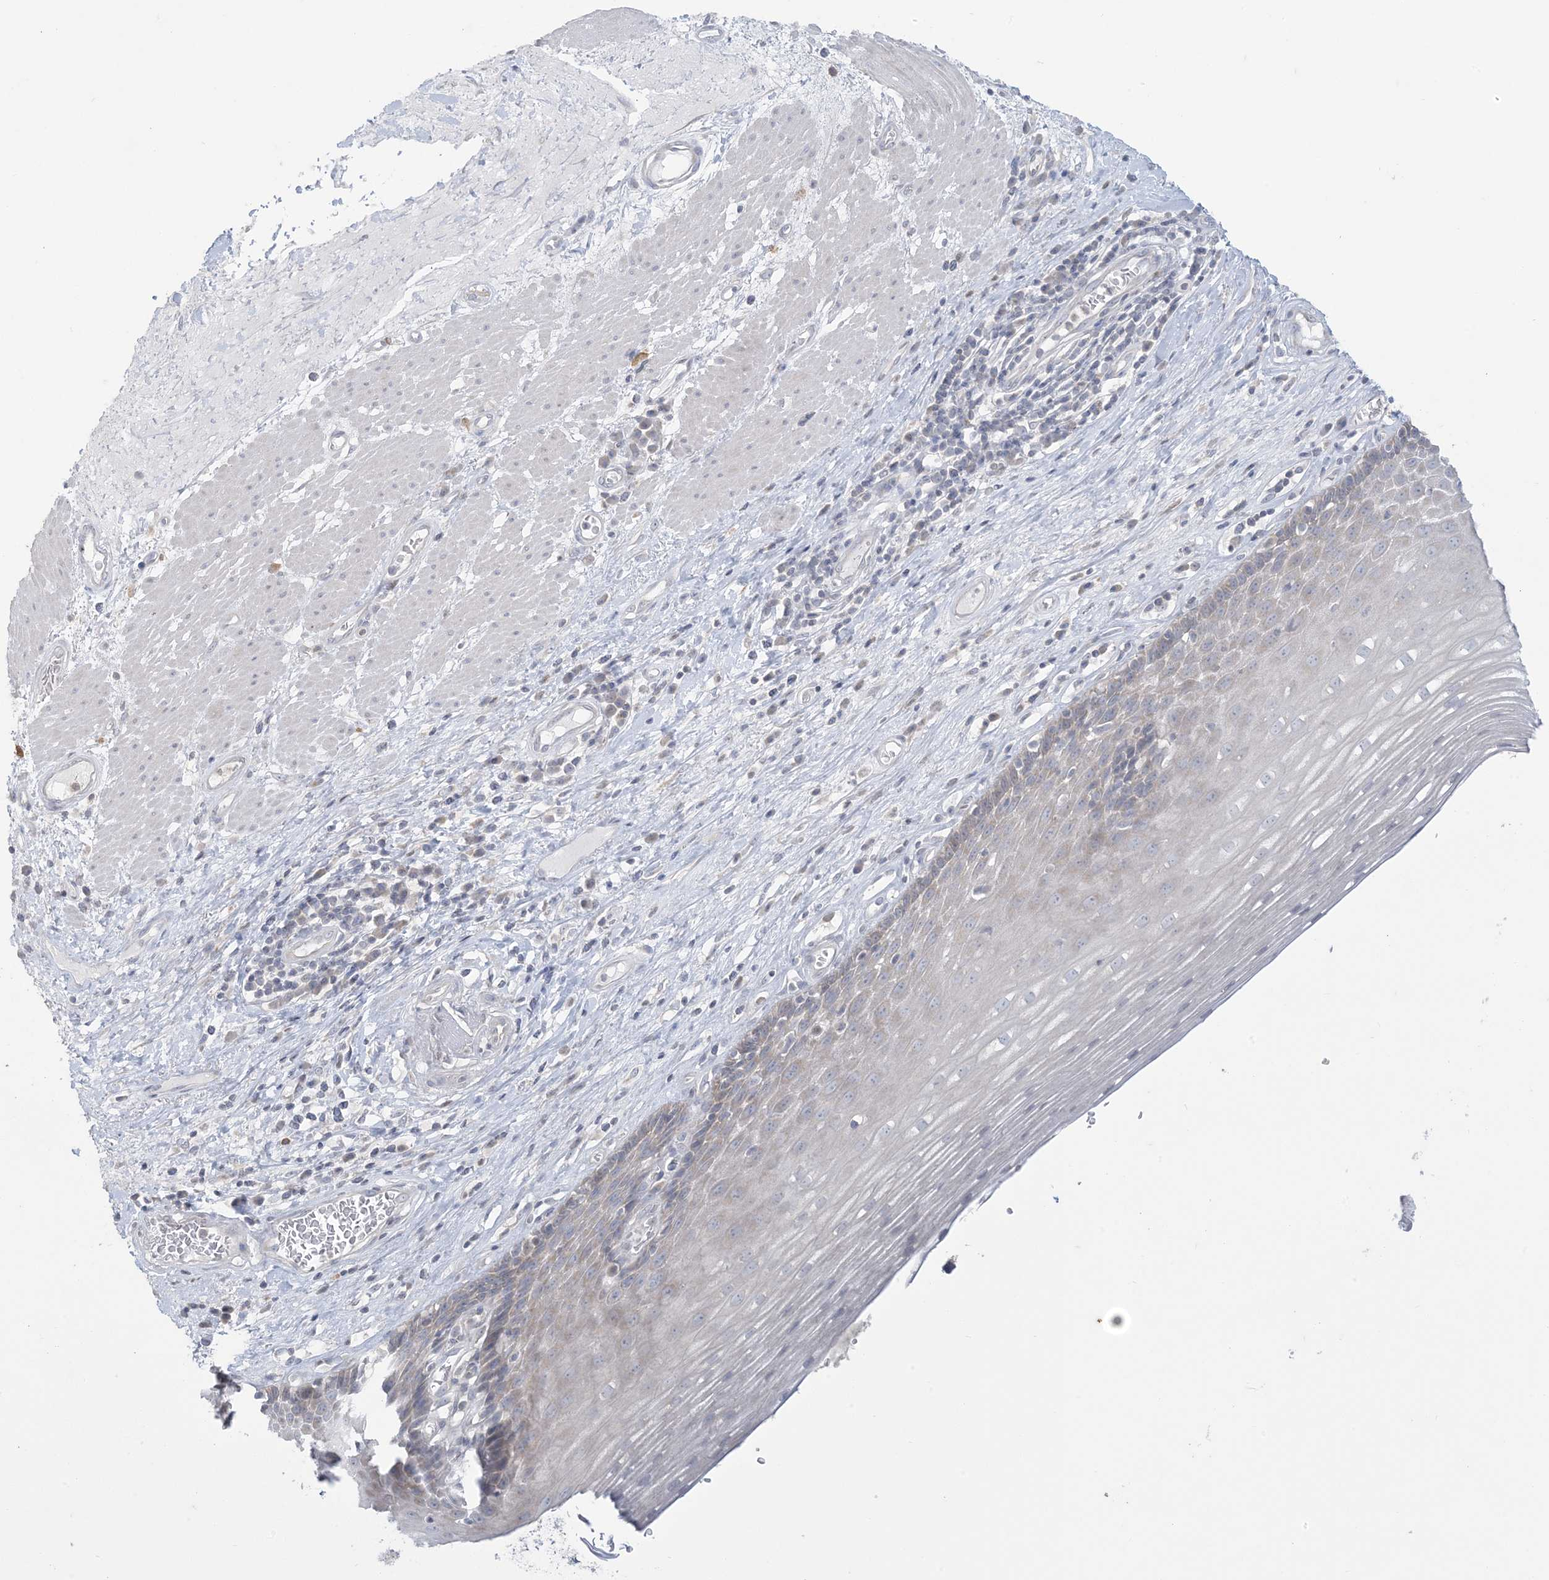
{"staining": {"intensity": "negative", "quantity": "none", "location": "none"}, "tissue": "esophagus", "cell_type": "Squamous epithelial cells", "image_type": "normal", "snomed": [{"axis": "morphology", "description": "Normal tissue, NOS"}, {"axis": "topography", "description": "Esophagus"}], "caption": "A histopathology image of human esophagus is negative for staining in squamous epithelial cells. (DAB IHC with hematoxylin counter stain).", "gene": "KIF3A", "patient": {"sex": "male", "age": 62}}